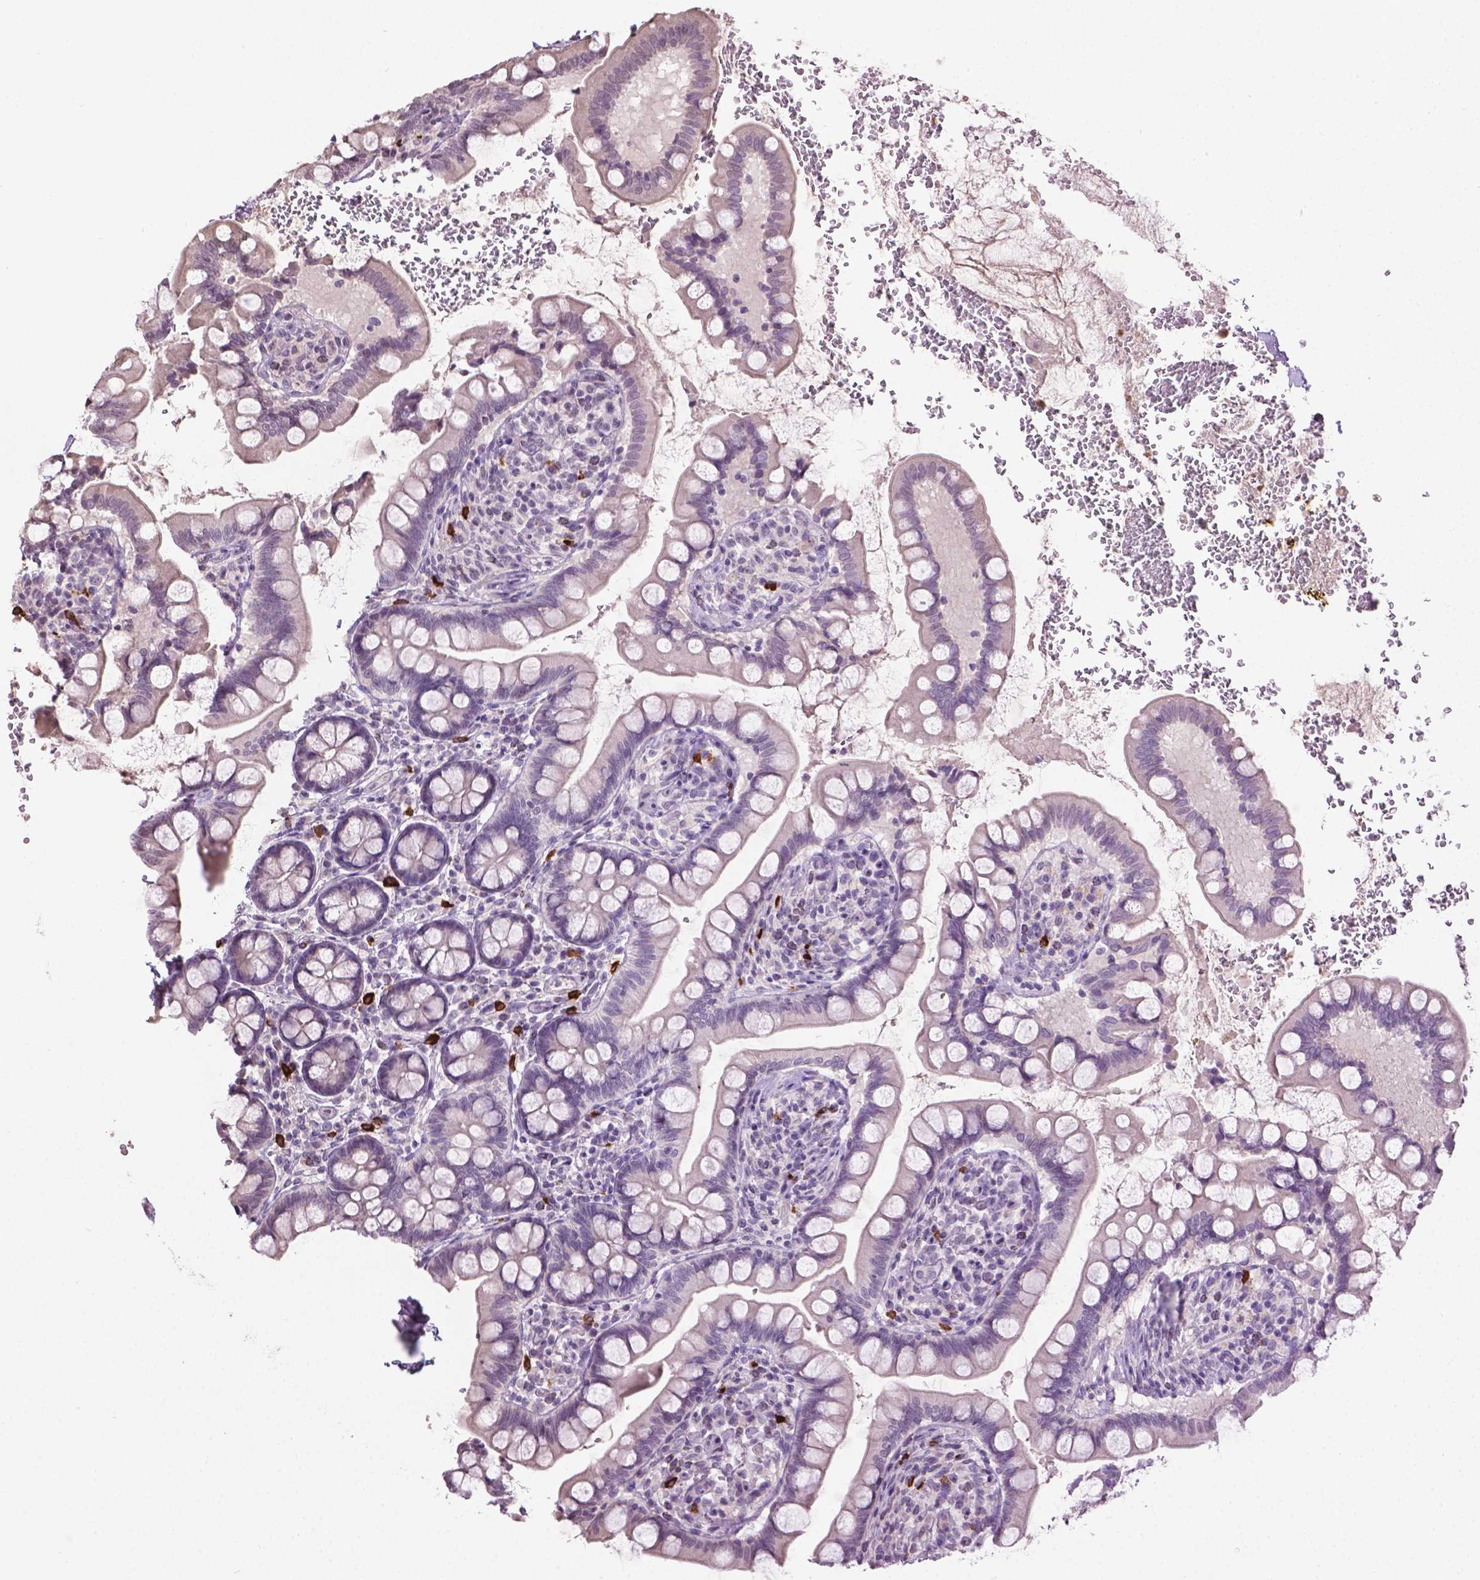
{"staining": {"intensity": "negative", "quantity": "none", "location": "none"}, "tissue": "small intestine", "cell_type": "Glandular cells", "image_type": "normal", "snomed": [{"axis": "morphology", "description": "Normal tissue, NOS"}, {"axis": "topography", "description": "Small intestine"}], "caption": "A histopathology image of small intestine stained for a protein reveals no brown staining in glandular cells.", "gene": "NTNG2", "patient": {"sex": "female", "age": 56}}